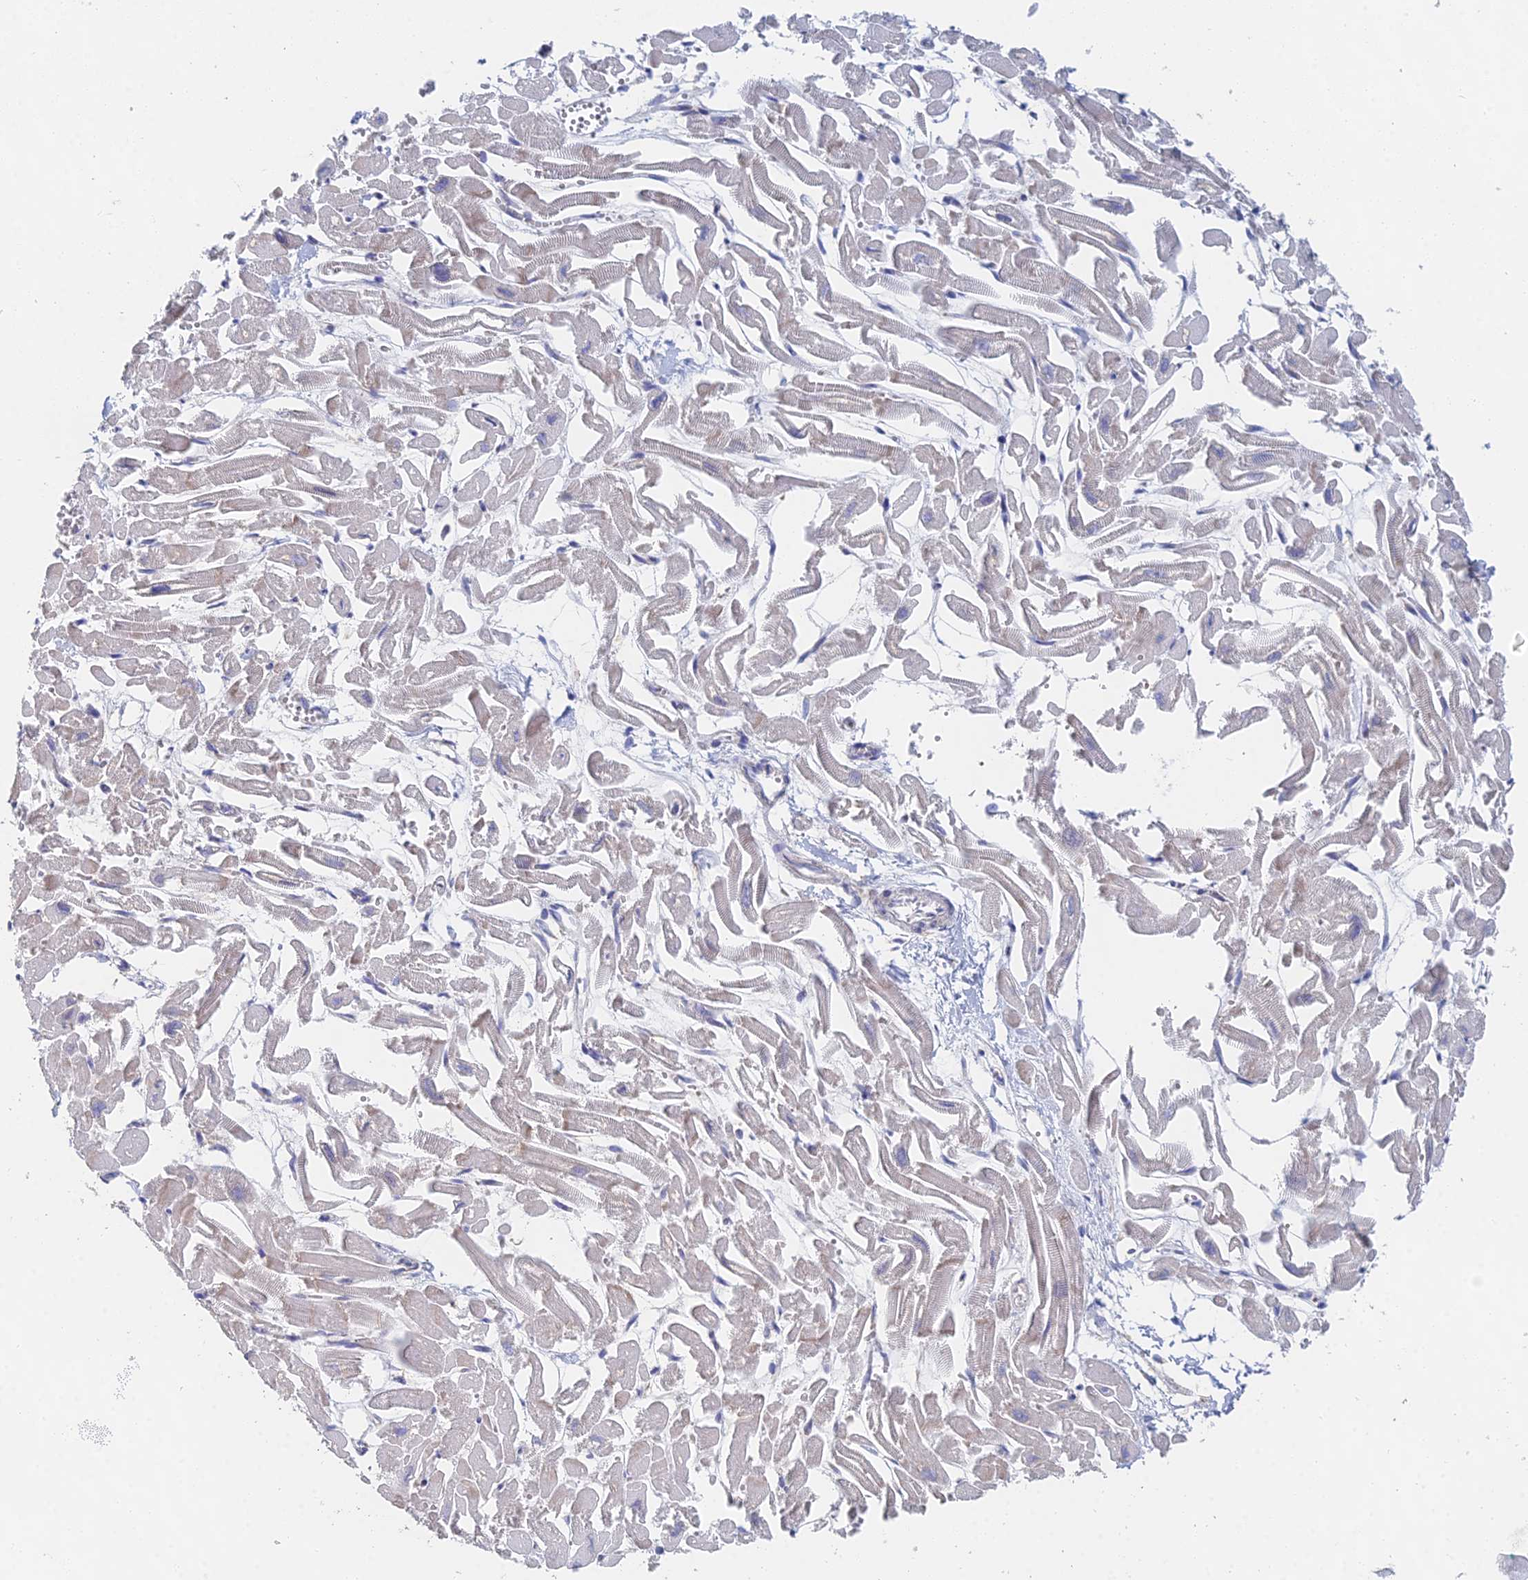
{"staining": {"intensity": "weak", "quantity": "<25%", "location": "cytoplasmic/membranous"}, "tissue": "heart muscle", "cell_type": "Cardiomyocytes", "image_type": "normal", "snomed": [{"axis": "morphology", "description": "Normal tissue, NOS"}, {"axis": "topography", "description": "Heart"}], "caption": "An IHC image of benign heart muscle is shown. There is no staining in cardiomyocytes of heart muscle. Nuclei are stained in blue.", "gene": "ELOF1", "patient": {"sex": "male", "age": 54}}